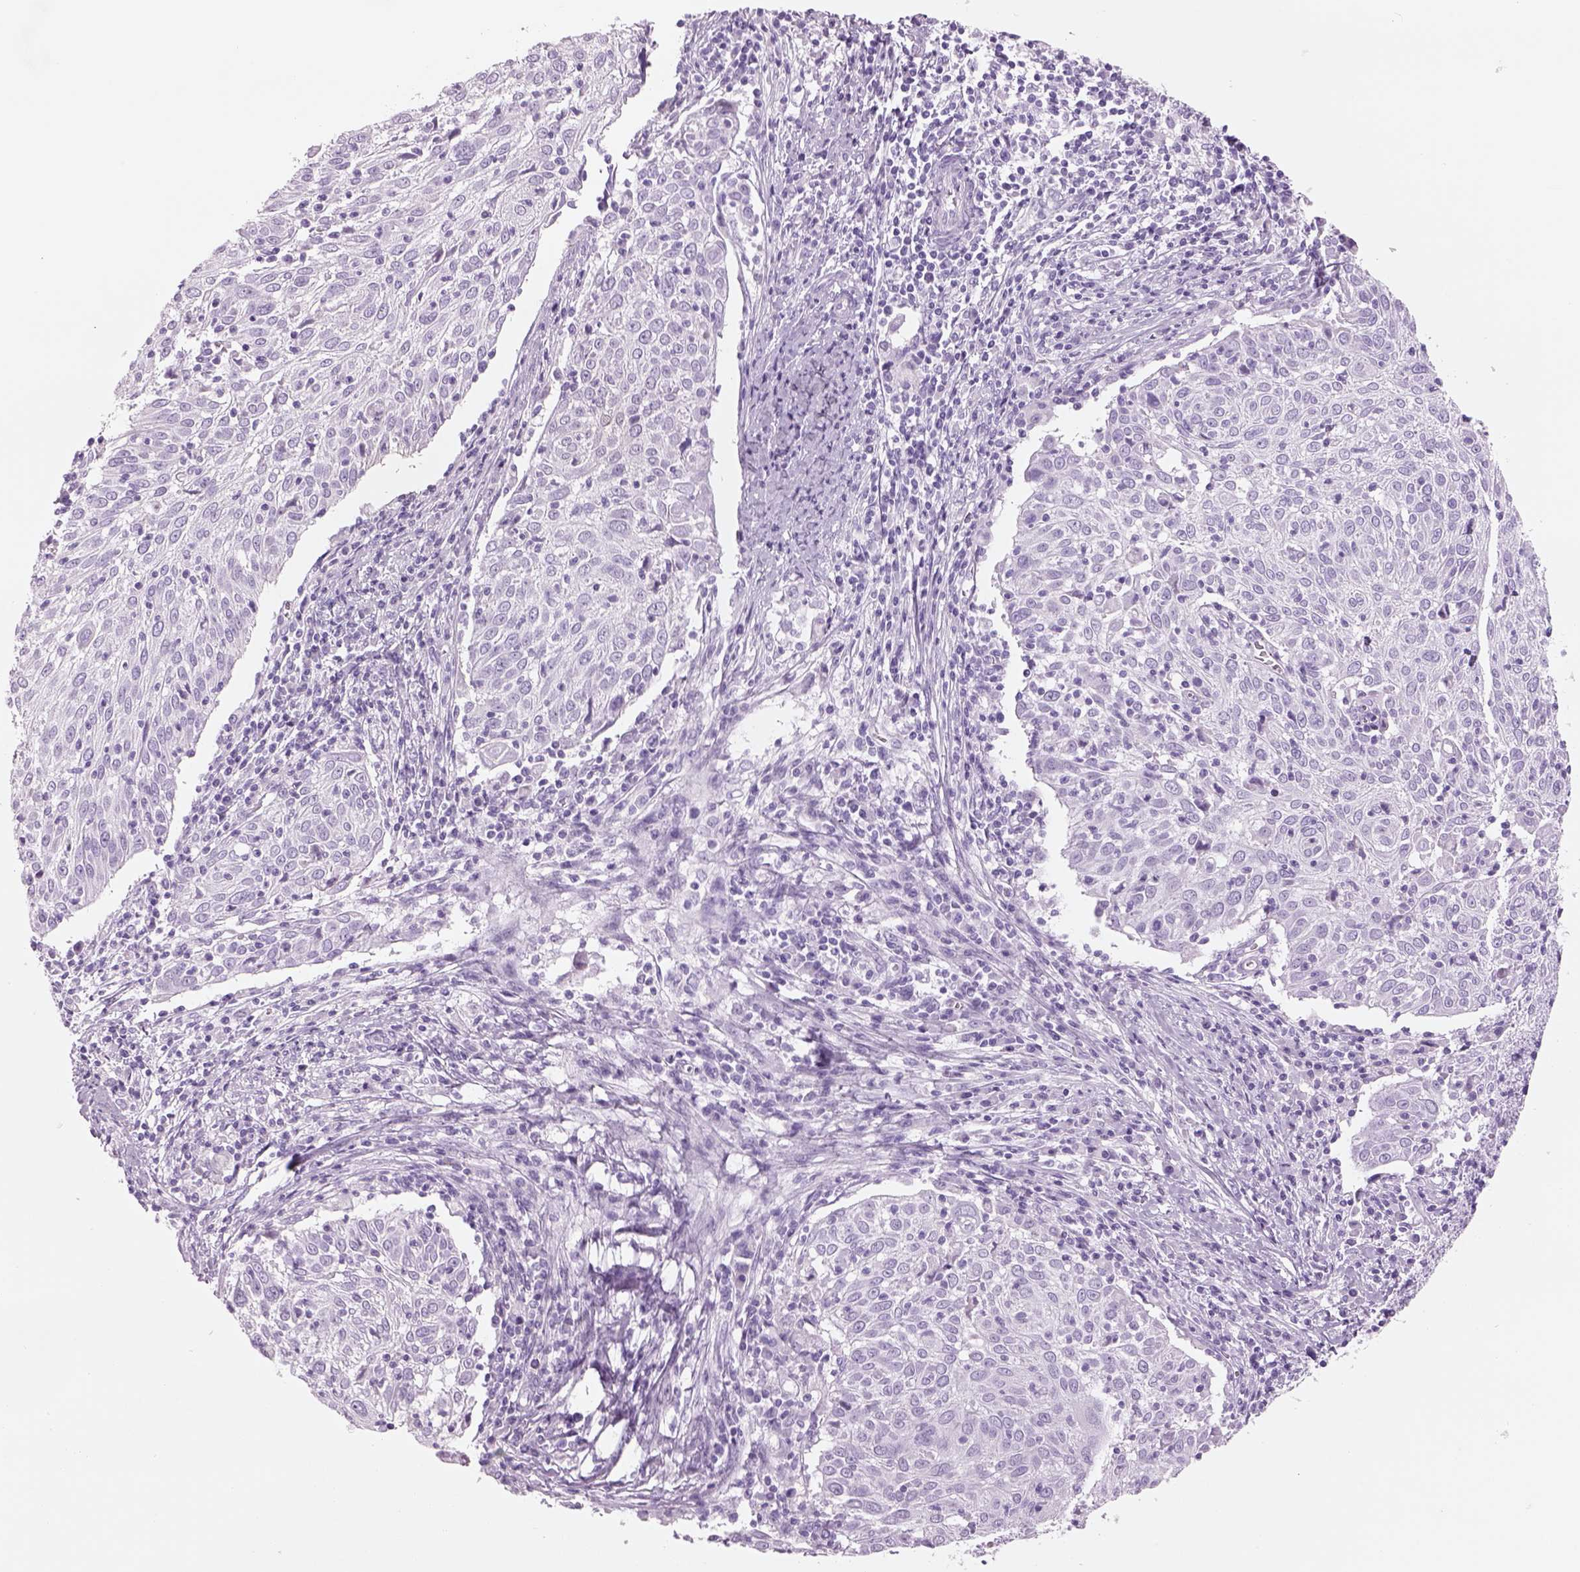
{"staining": {"intensity": "negative", "quantity": "none", "location": "none"}, "tissue": "cervical cancer", "cell_type": "Tumor cells", "image_type": "cancer", "snomed": [{"axis": "morphology", "description": "Squamous cell carcinoma, NOS"}, {"axis": "topography", "description": "Cervix"}], "caption": "This histopathology image is of cervical cancer (squamous cell carcinoma) stained with immunohistochemistry (IHC) to label a protein in brown with the nuclei are counter-stained blue. There is no positivity in tumor cells.", "gene": "RHO", "patient": {"sex": "female", "age": 39}}